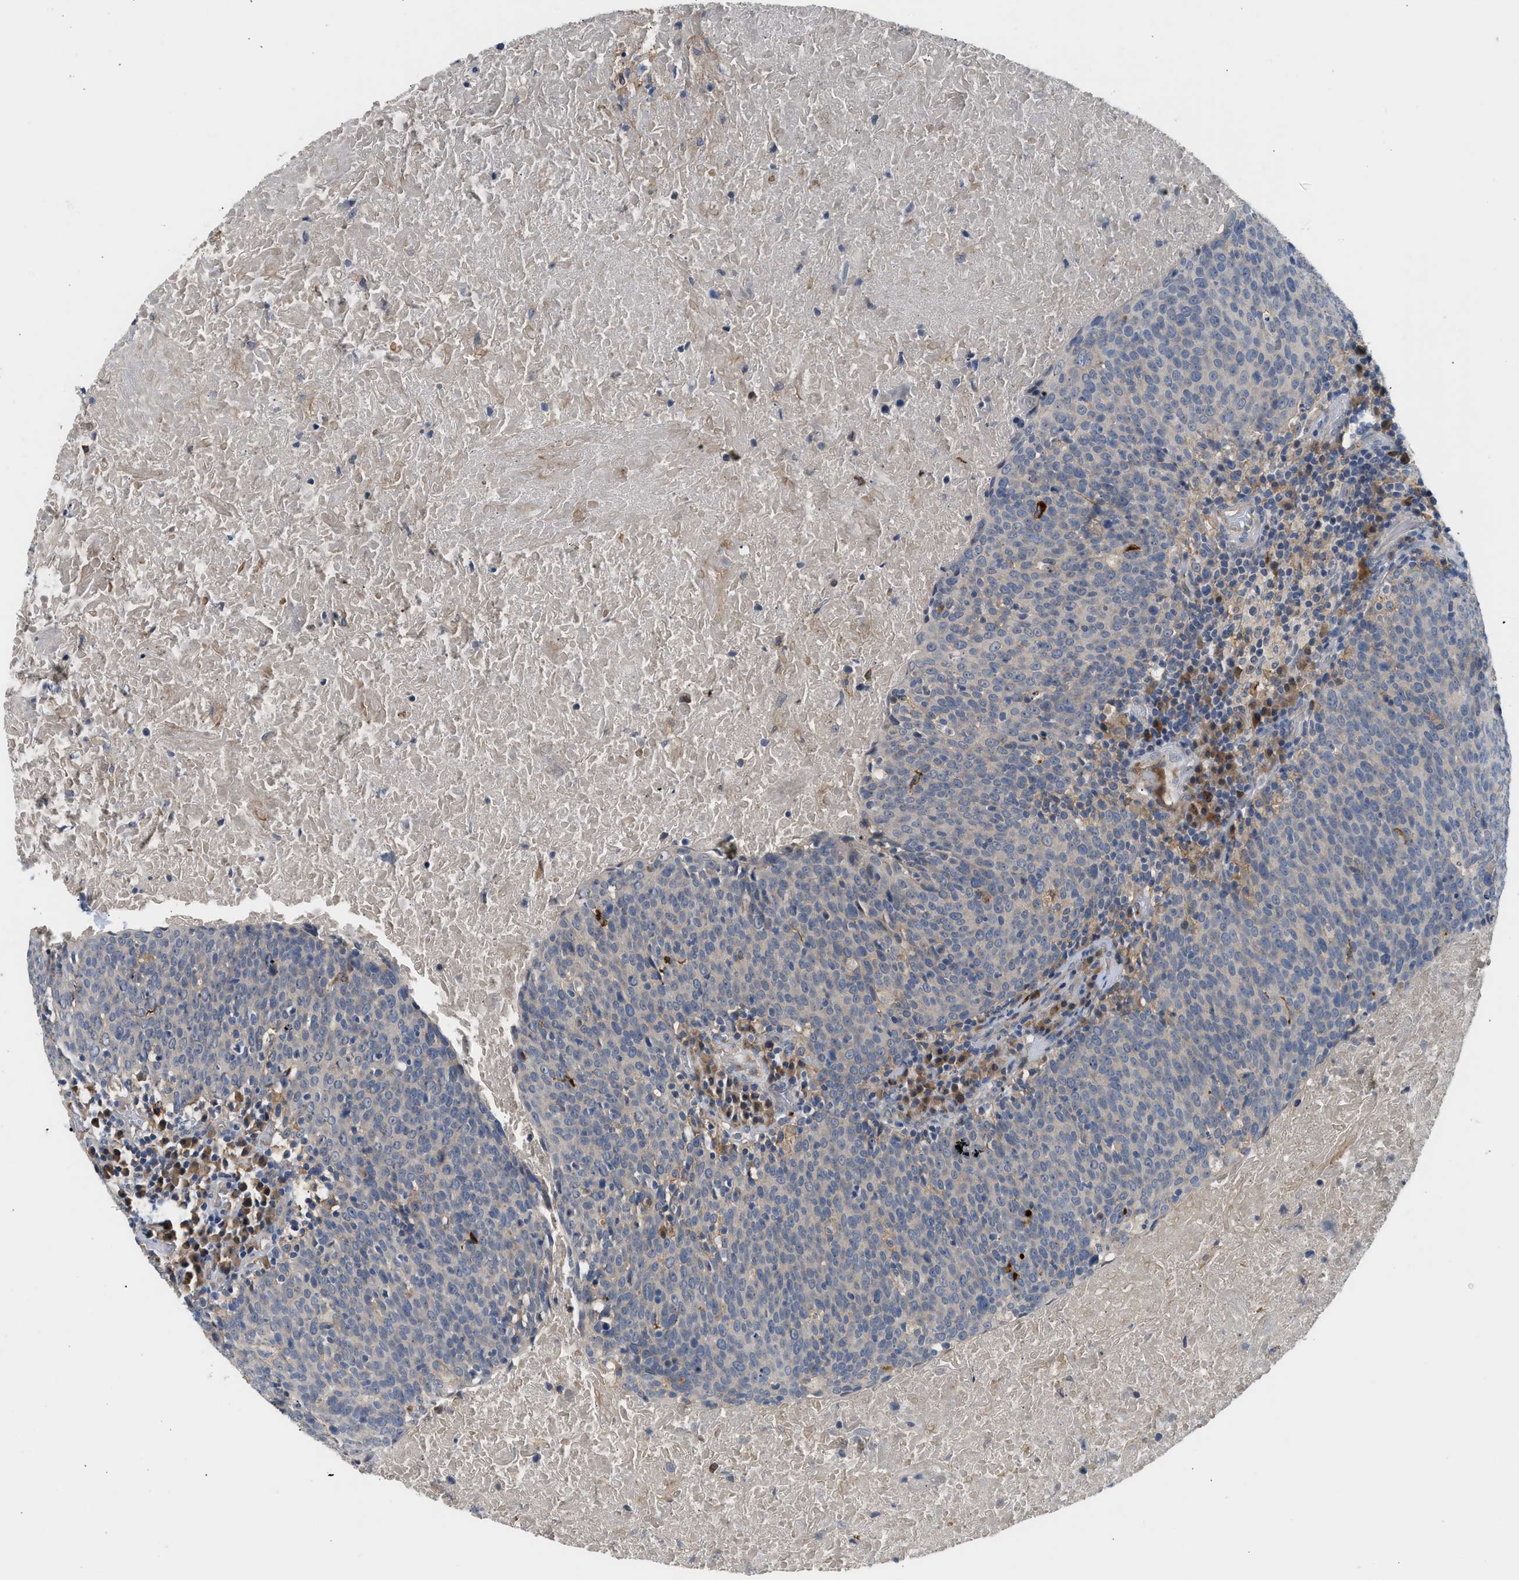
{"staining": {"intensity": "weak", "quantity": "25%-75%", "location": "cytoplasmic/membranous"}, "tissue": "head and neck cancer", "cell_type": "Tumor cells", "image_type": "cancer", "snomed": [{"axis": "morphology", "description": "Squamous cell carcinoma, NOS"}, {"axis": "morphology", "description": "Squamous cell carcinoma, metastatic, NOS"}, {"axis": "topography", "description": "Lymph node"}, {"axis": "topography", "description": "Head-Neck"}], "caption": "Human head and neck cancer stained for a protein (brown) shows weak cytoplasmic/membranous positive positivity in about 25%-75% of tumor cells.", "gene": "RHBDF2", "patient": {"sex": "male", "age": 62}}